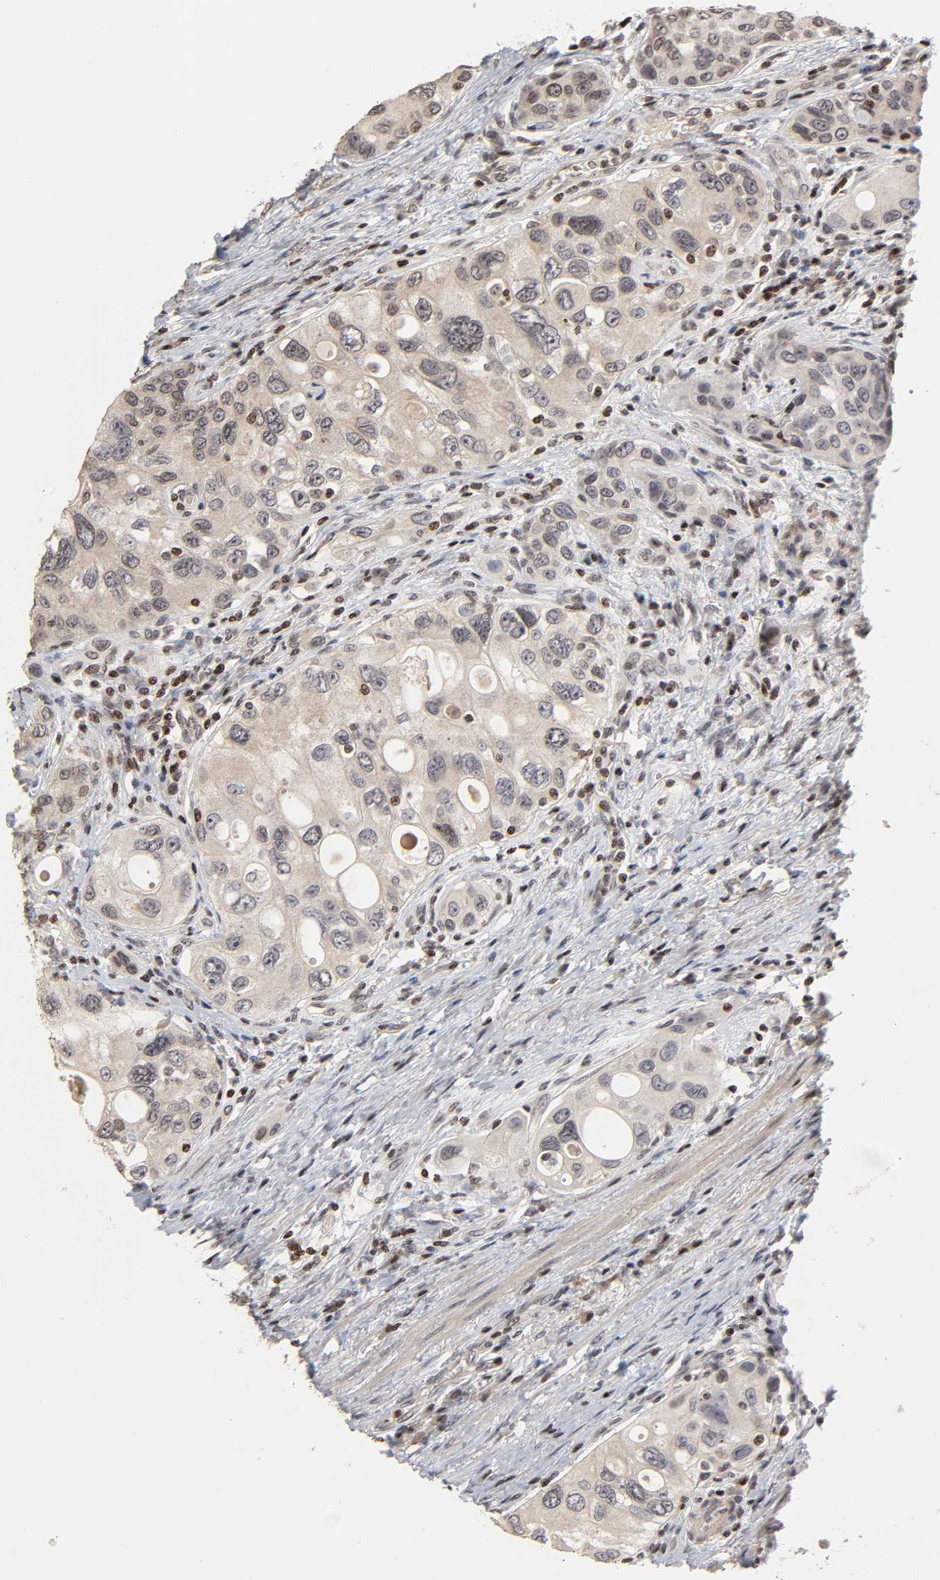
{"staining": {"intensity": "negative", "quantity": "none", "location": "none"}, "tissue": "urothelial cancer", "cell_type": "Tumor cells", "image_type": "cancer", "snomed": [{"axis": "morphology", "description": "Urothelial carcinoma, High grade"}, {"axis": "topography", "description": "Urinary bladder"}], "caption": "High magnification brightfield microscopy of urothelial cancer stained with DAB (brown) and counterstained with hematoxylin (blue): tumor cells show no significant staining. Brightfield microscopy of immunohistochemistry (IHC) stained with DAB (3,3'-diaminobenzidine) (brown) and hematoxylin (blue), captured at high magnification.", "gene": "ZNF473", "patient": {"sex": "female", "age": 56}}